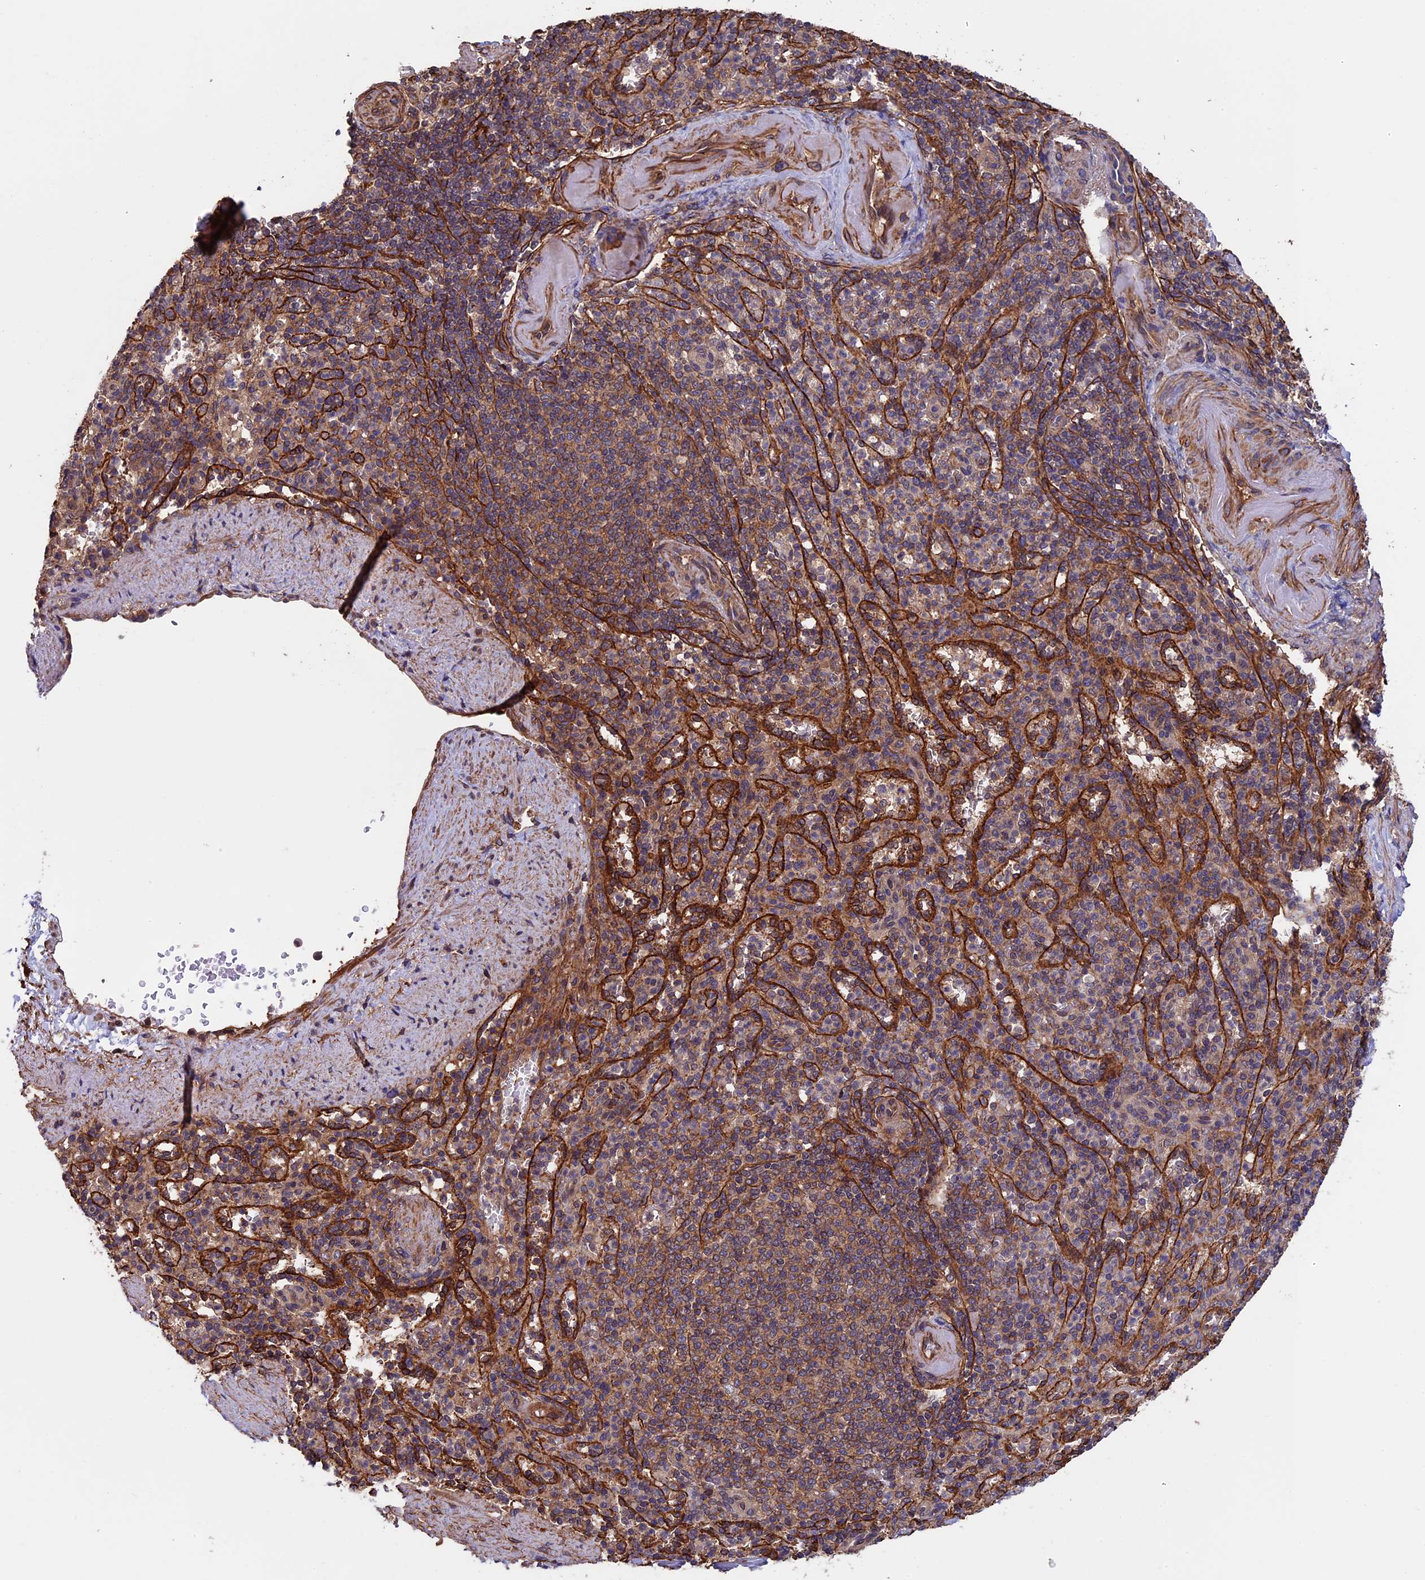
{"staining": {"intensity": "moderate", "quantity": "25%-75%", "location": "cytoplasmic/membranous"}, "tissue": "spleen", "cell_type": "Cells in red pulp", "image_type": "normal", "snomed": [{"axis": "morphology", "description": "Normal tissue, NOS"}, {"axis": "topography", "description": "Spleen"}], "caption": "High-power microscopy captured an IHC image of unremarkable spleen, revealing moderate cytoplasmic/membranous expression in about 25%-75% of cells in red pulp.", "gene": "SLC9A5", "patient": {"sex": "female", "age": 74}}